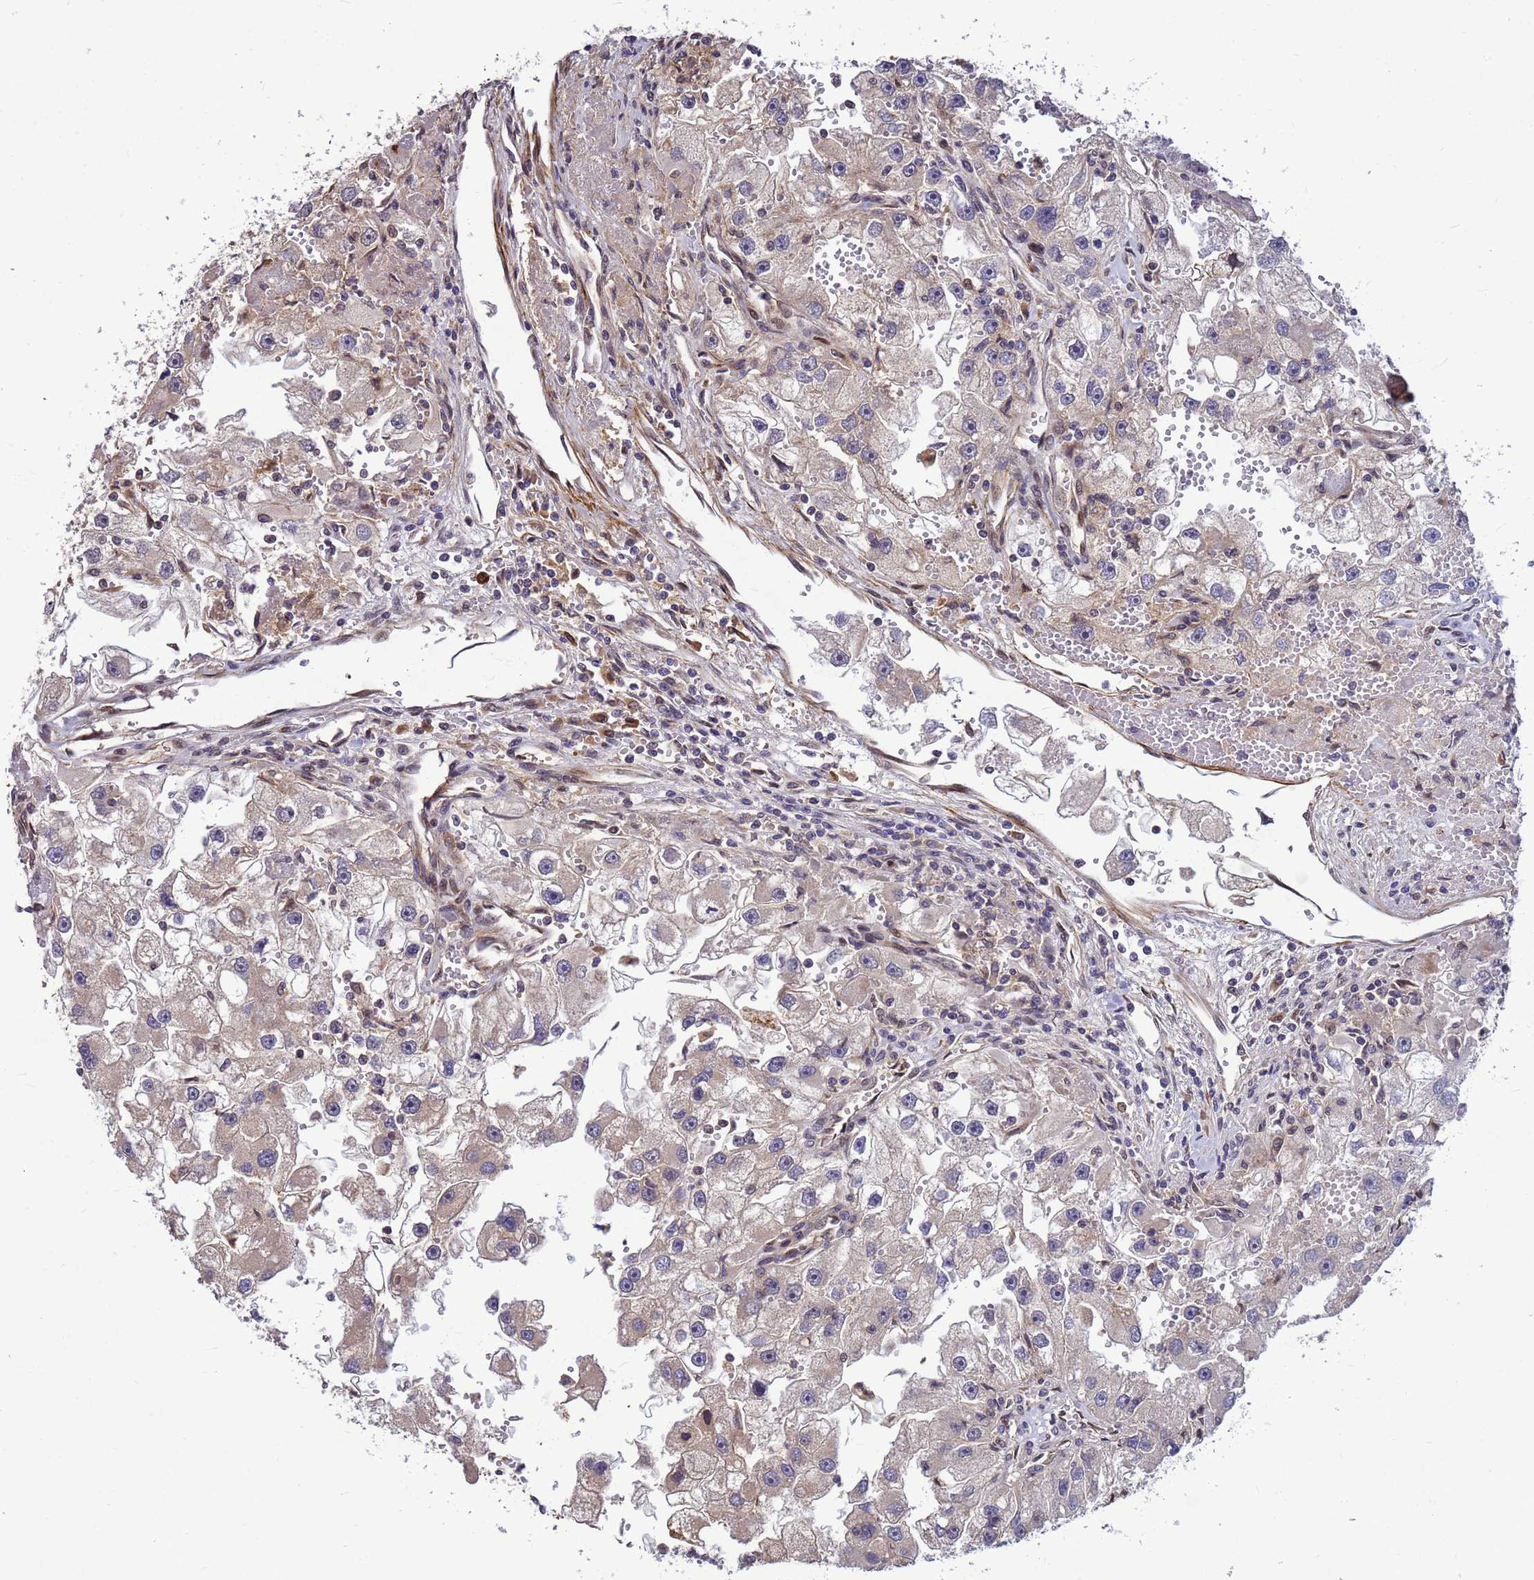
{"staining": {"intensity": "negative", "quantity": "none", "location": "none"}, "tissue": "renal cancer", "cell_type": "Tumor cells", "image_type": "cancer", "snomed": [{"axis": "morphology", "description": "Adenocarcinoma, NOS"}, {"axis": "topography", "description": "Kidney"}], "caption": "This image is of adenocarcinoma (renal) stained with immunohistochemistry (IHC) to label a protein in brown with the nuclei are counter-stained blue. There is no staining in tumor cells.", "gene": "DUS4L", "patient": {"sex": "male", "age": 63}}